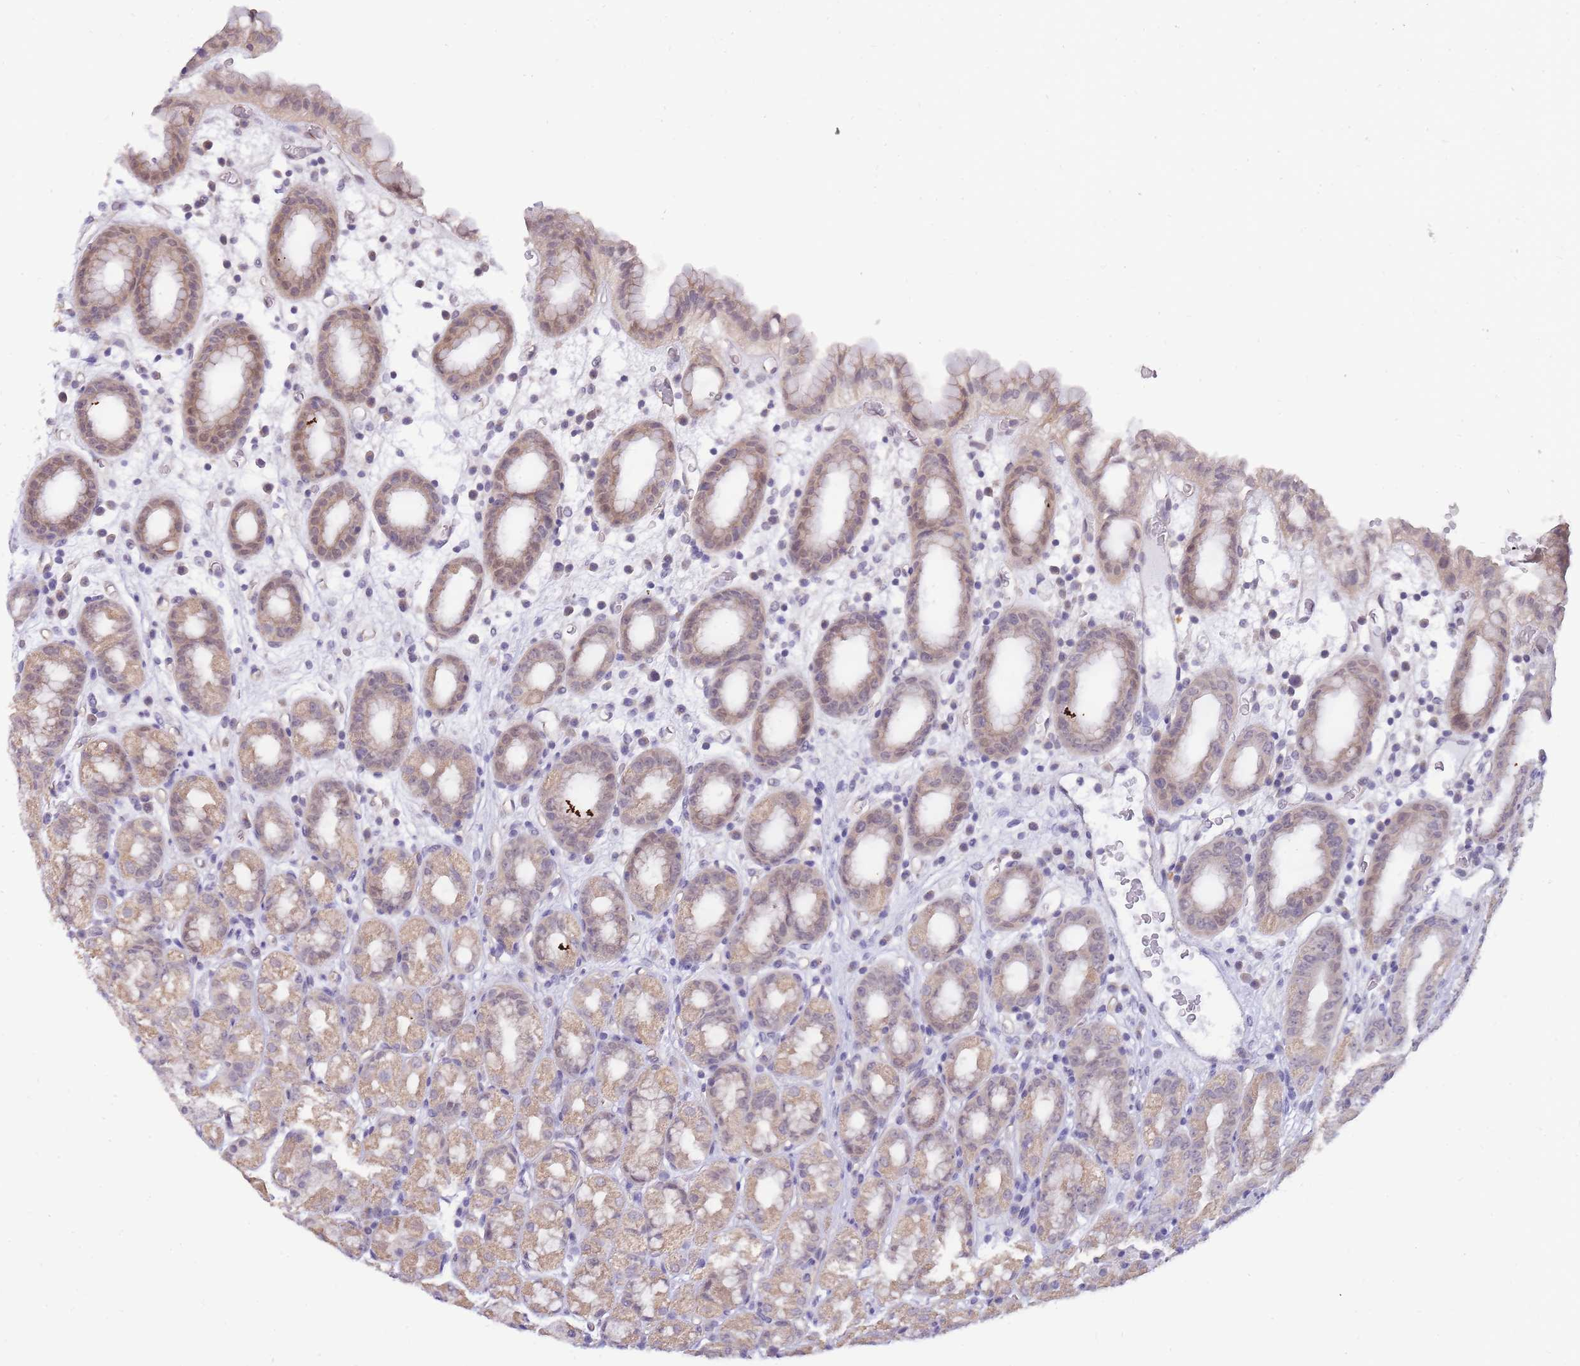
{"staining": {"intensity": "weak", "quantity": "25%-75%", "location": "cytoplasmic/membranous,nuclear"}, "tissue": "stomach", "cell_type": "Glandular cells", "image_type": "normal", "snomed": [{"axis": "morphology", "description": "Normal tissue, NOS"}, {"axis": "topography", "description": "Stomach, upper"}, {"axis": "topography", "description": "Stomach, lower"}, {"axis": "topography", "description": "Small intestine"}], "caption": "Immunohistochemistry (DAB) staining of benign human stomach exhibits weak cytoplasmic/membranous,nuclear protein expression in about 25%-75% of glandular cells.", "gene": "C19orf25", "patient": {"sex": "male", "age": 68}}